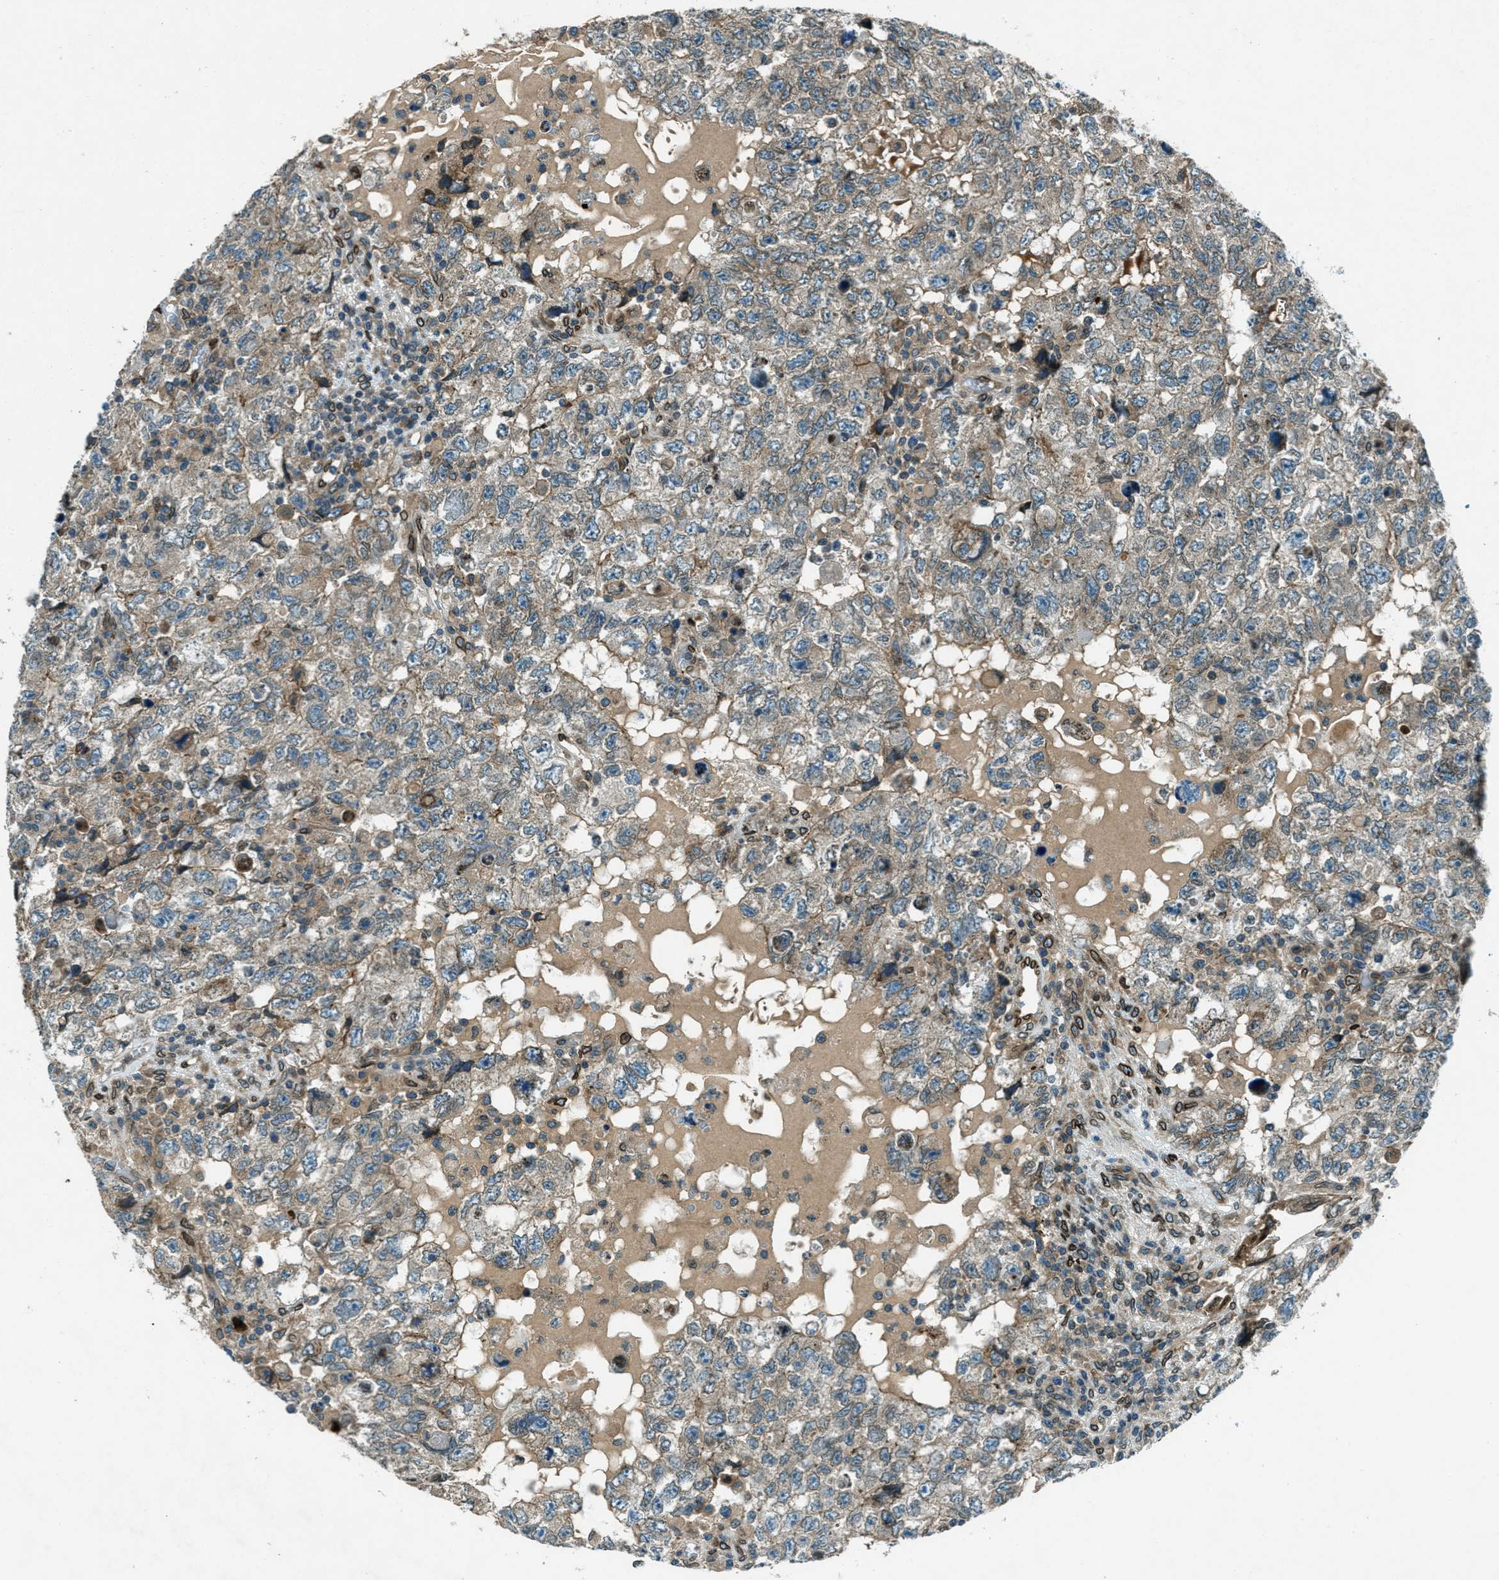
{"staining": {"intensity": "moderate", "quantity": ">75%", "location": "cytoplasmic/membranous"}, "tissue": "testis cancer", "cell_type": "Tumor cells", "image_type": "cancer", "snomed": [{"axis": "morphology", "description": "Seminoma, NOS"}, {"axis": "topography", "description": "Testis"}], "caption": "IHC (DAB) staining of human testis cancer displays moderate cytoplasmic/membranous protein positivity in about >75% of tumor cells. (DAB IHC, brown staining for protein, blue staining for nuclei).", "gene": "LEMD2", "patient": {"sex": "male", "age": 22}}